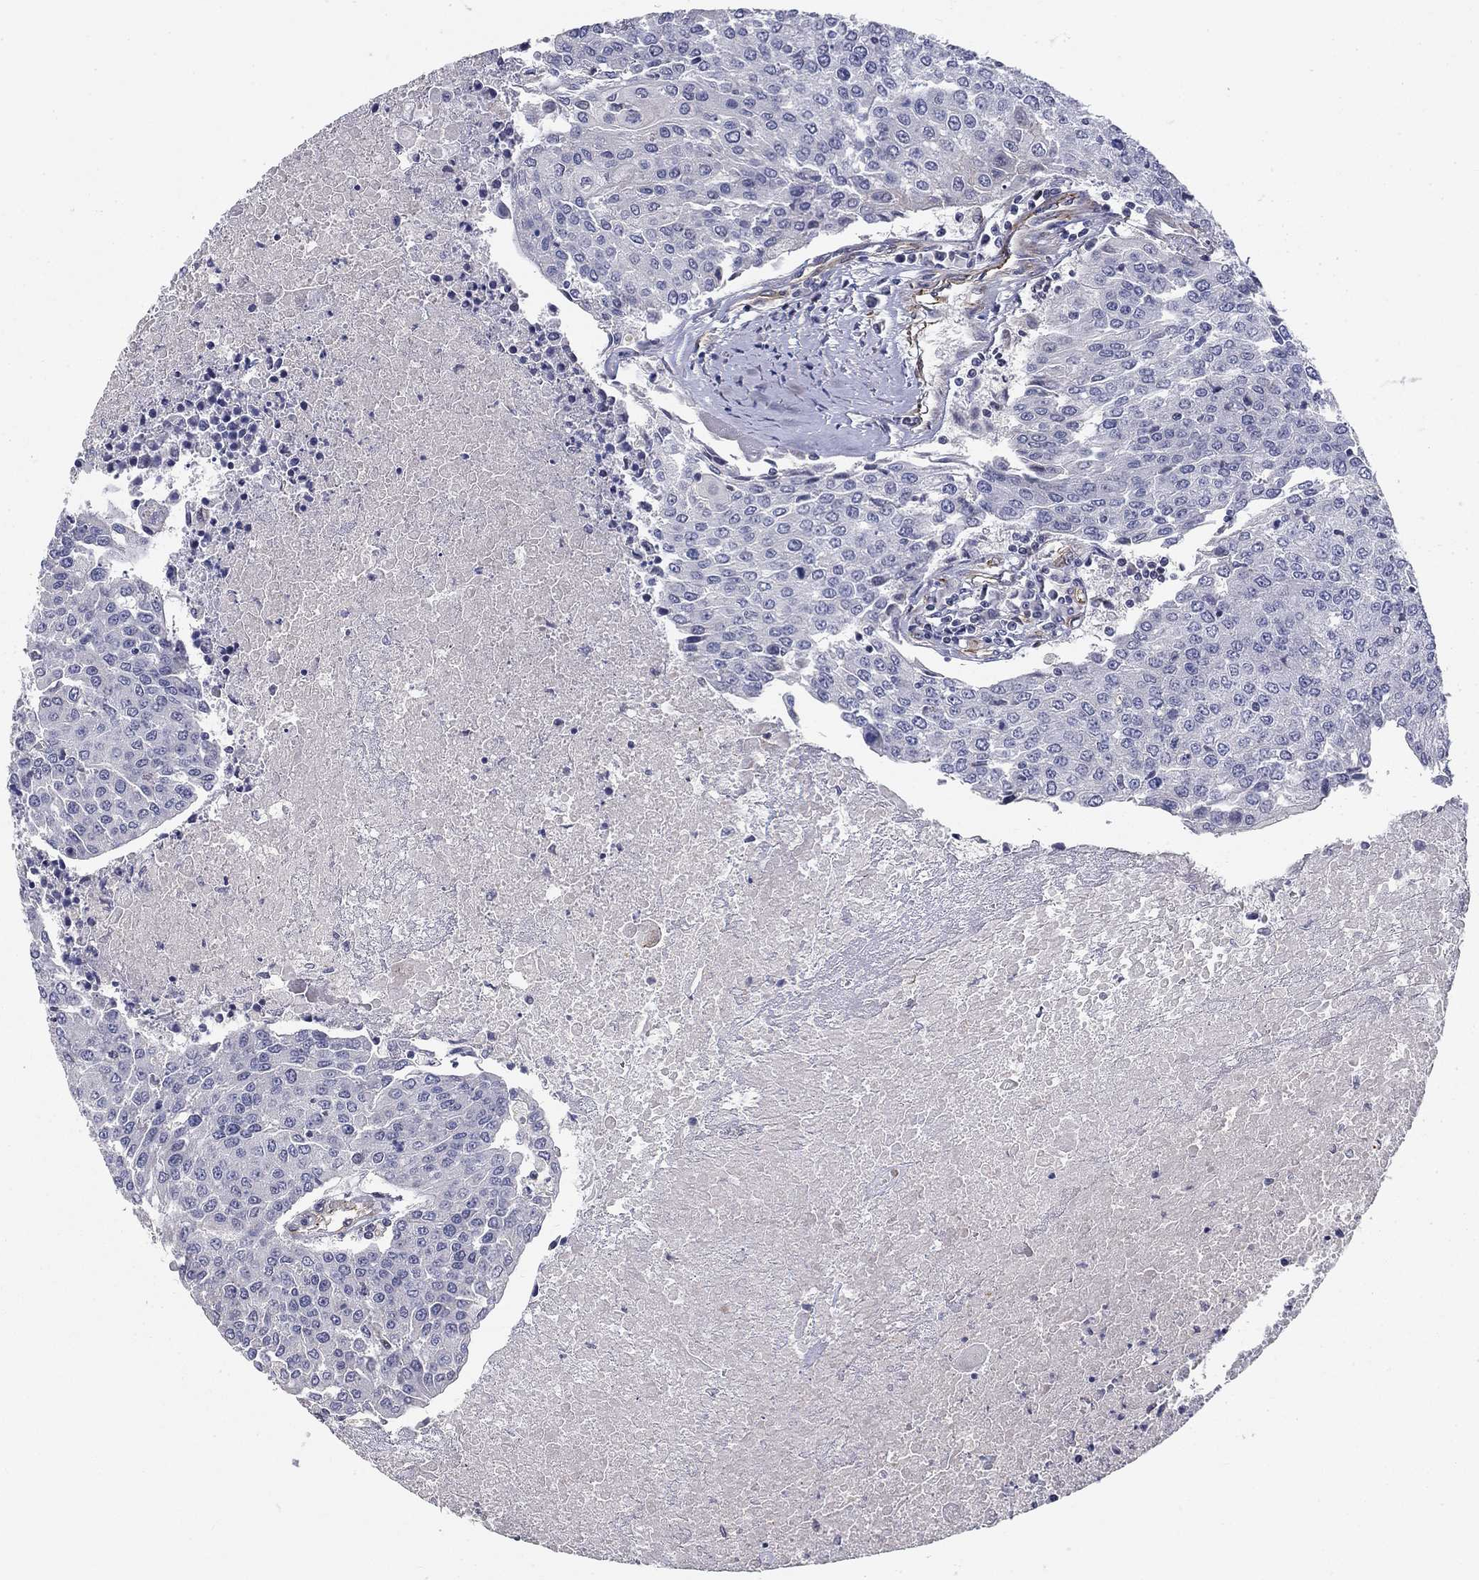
{"staining": {"intensity": "negative", "quantity": "none", "location": "none"}, "tissue": "urothelial cancer", "cell_type": "Tumor cells", "image_type": "cancer", "snomed": [{"axis": "morphology", "description": "Urothelial carcinoma, High grade"}, {"axis": "topography", "description": "Urinary bladder"}], "caption": "DAB (3,3'-diaminobenzidine) immunohistochemical staining of human urothelial cancer shows no significant staining in tumor cells. (Stains: DAB IHC with hematoxylin counter stain, Microscopy: brightfield microscopy at high magnification).", "gene": "SYNC", "patient": {"sex": "female", "age": 85}}